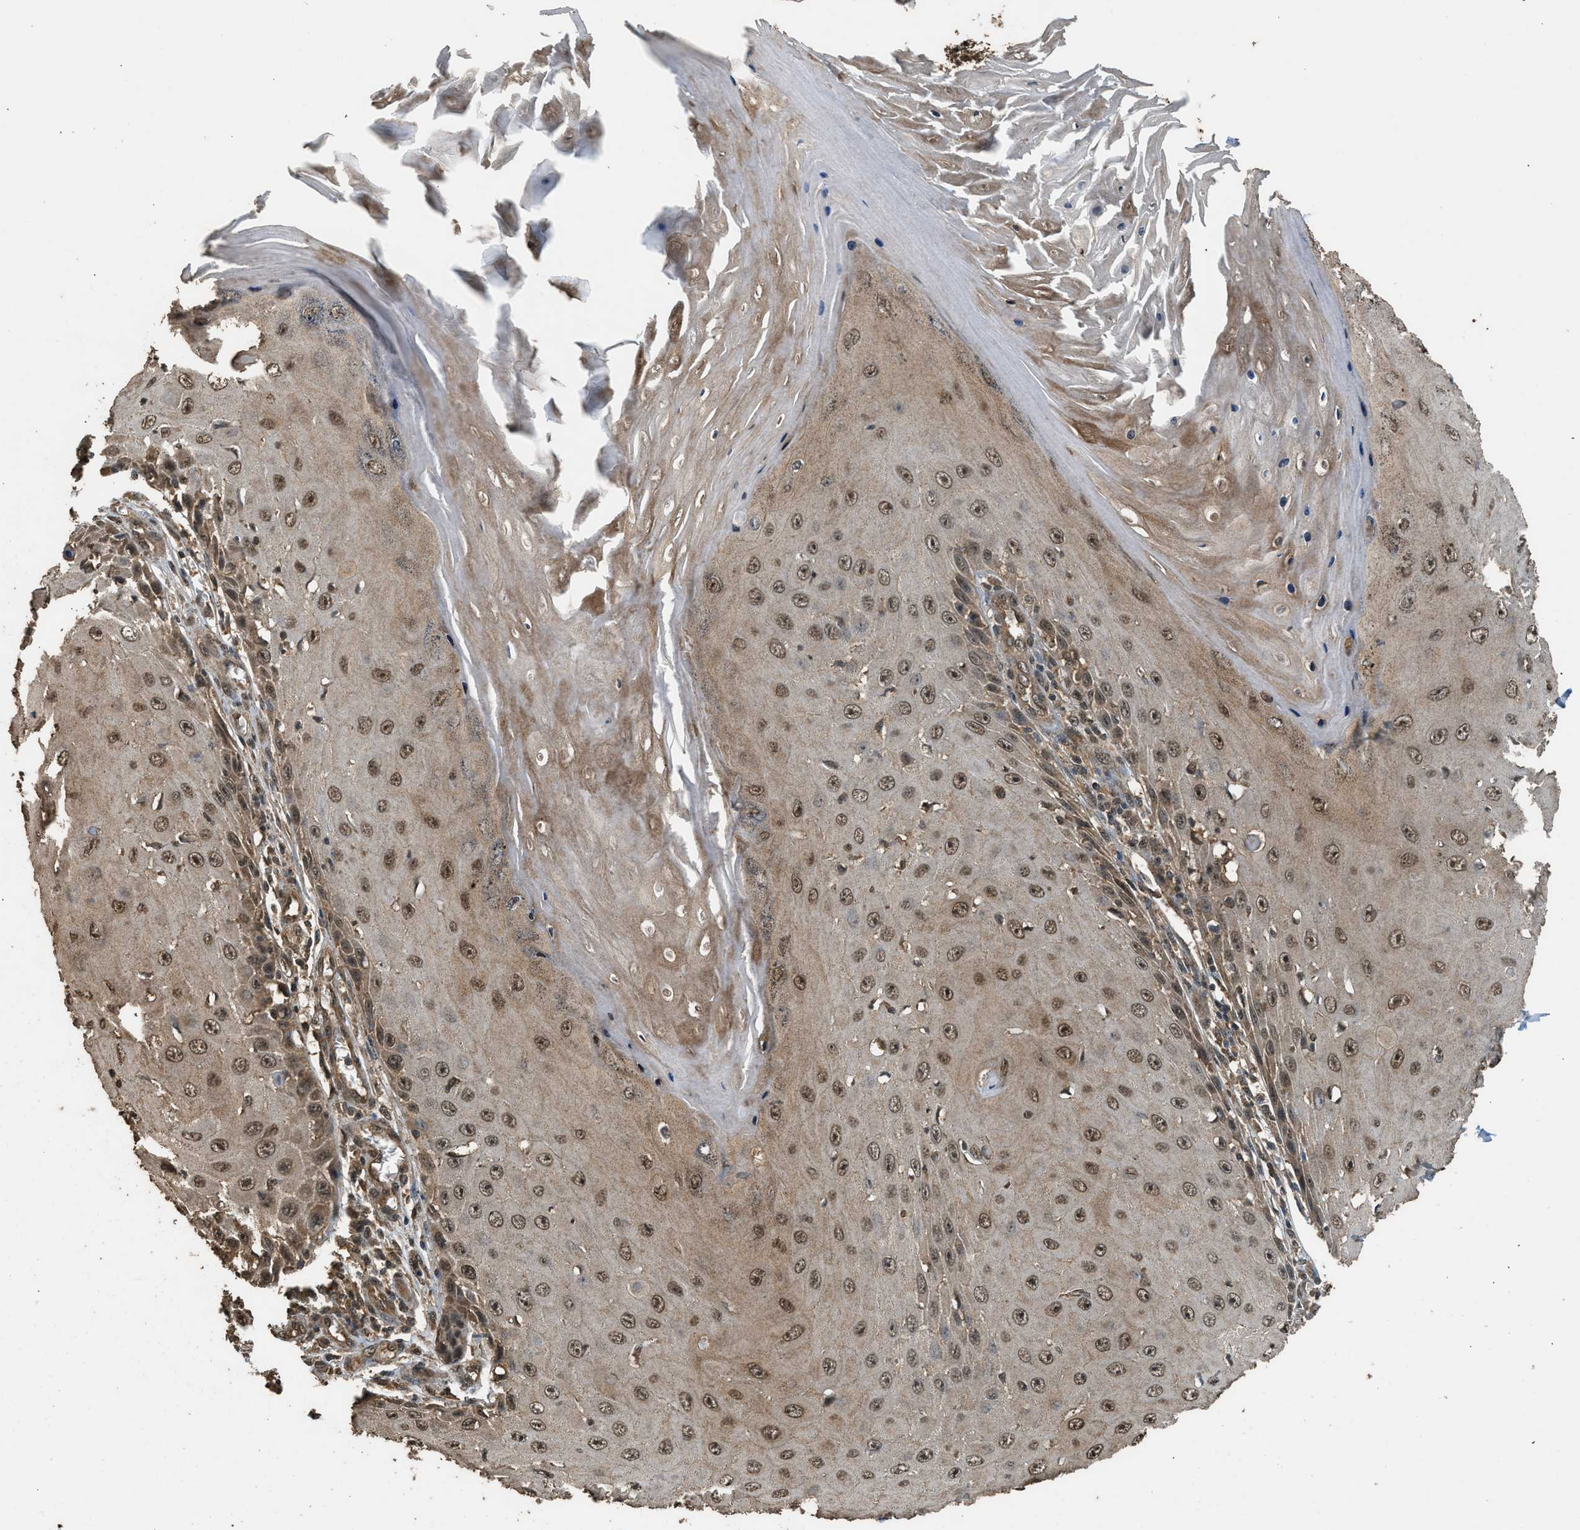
{"staining": {"intensity": "moderate", "quantity": ">75%", "location": "cytoplasmic/membranous,nuclear"}, "tissue": "skin cancer", "cell_type": "Tumor cells", "image_type": "cancer", "snomed": [{"axis": "morphology", "description": "Squamous cell carcinoma, NOS"}, {"axis": "topography", "description": "Skin"}], "caption": "The photomicrograph reveals staining of squamous cell carcinoma (skin), revealing moderate cytoplasmic/membranous and nuclear protein positivity (brown color) within tumor cells.", "gene": "MYBL2", "patient": {"sex": "female", "age": 73}}